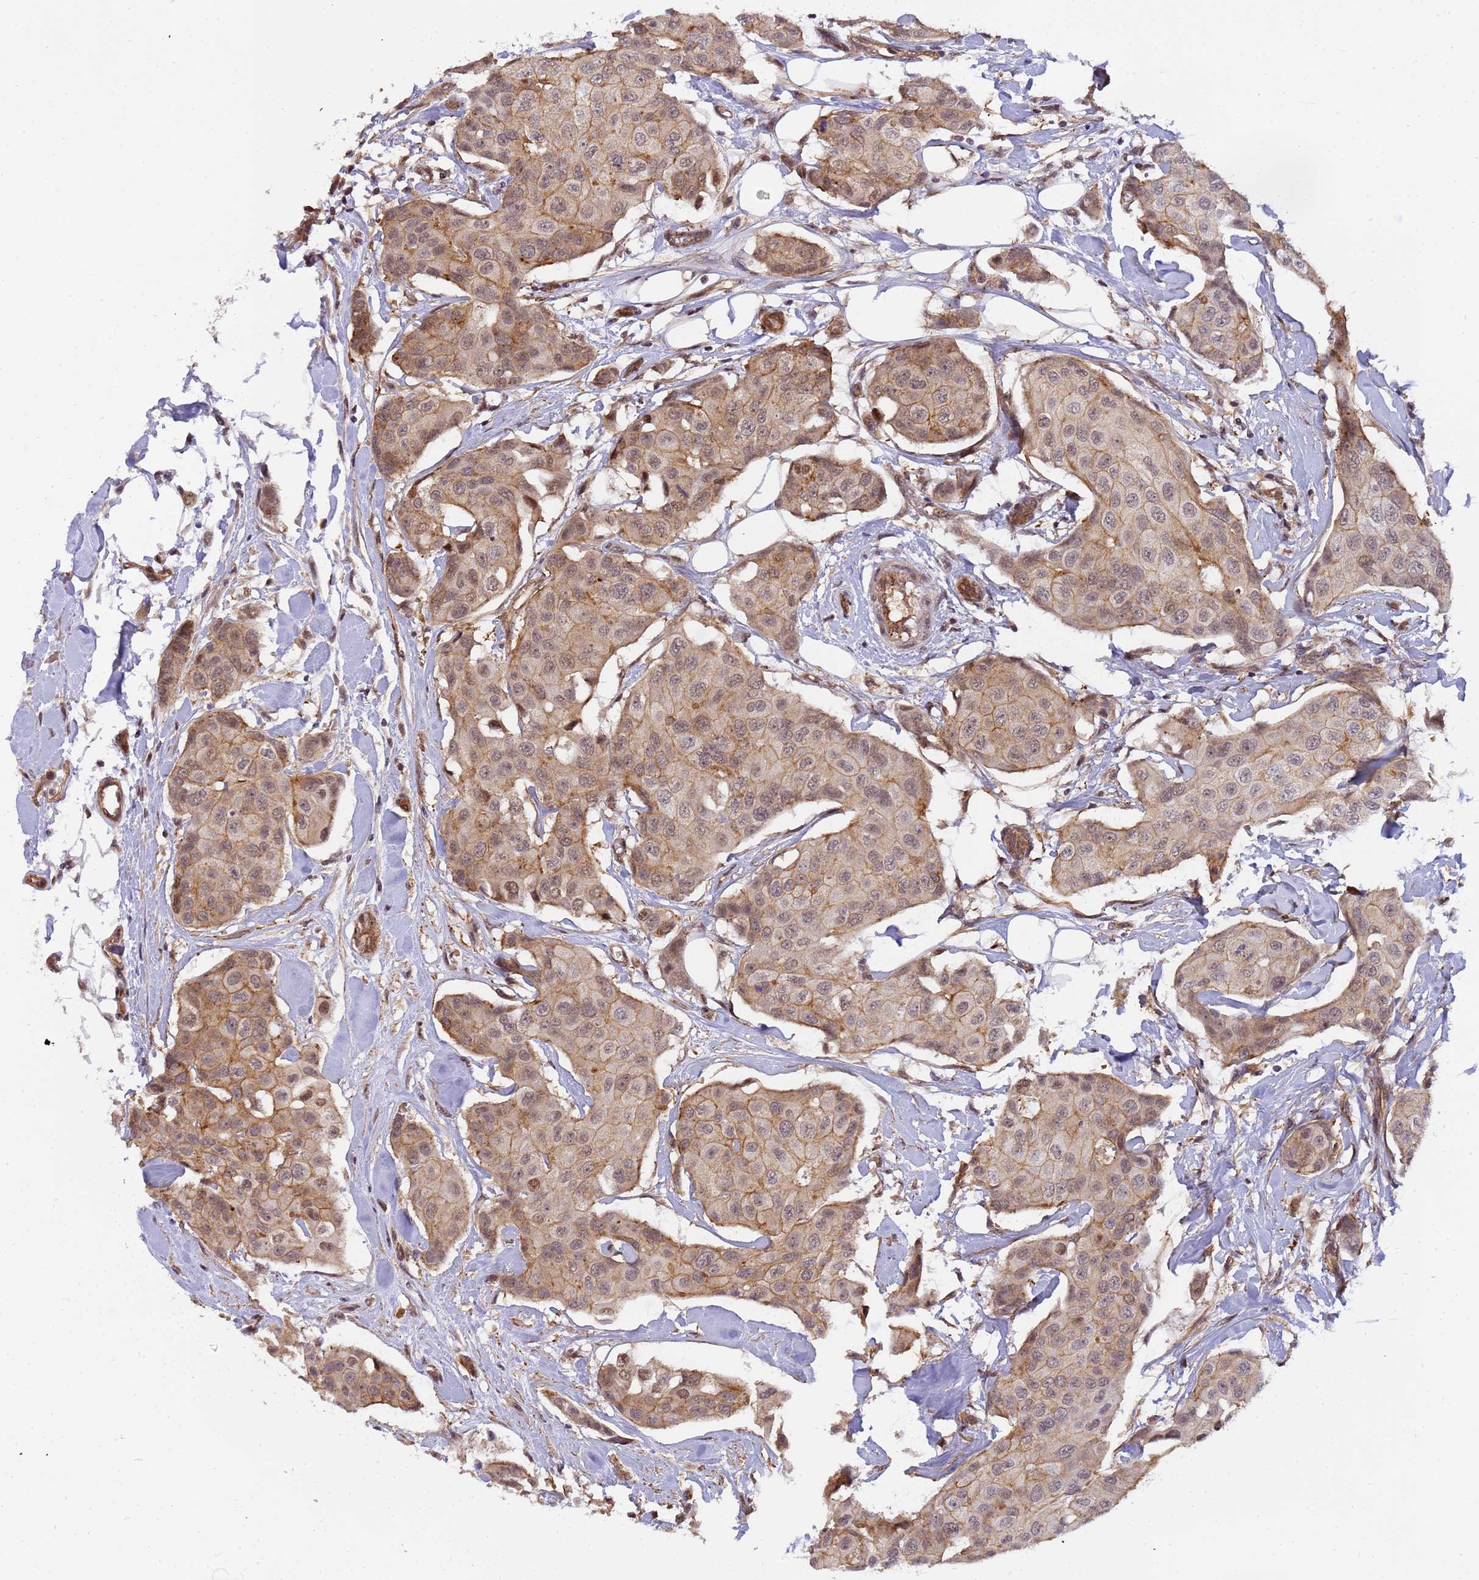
{"staining": {"intensity": "moderate", "quantity": "25%-75%", "location": "cytoplasmic/membranous,nuclear"}, "tissue": "breast cancer", "cell_type": "Tumor cells", "image_type": "cancer", "snomed": [{"axis": "morphology", "description": "Duct carcinoma"}, {"axis": "topography", "description": "Breast"}, {"axis": "topography", "description": "Lymph node"}], "caption": "Immunohistochemical staining of breast cancer displays medium levels of moderate cytoplasmic/membranous and nuclear protein staining in approximately 25%-75% of tumor cells.", "gene": "EMC2", "patient": {"sex": "female", "age": 80}}